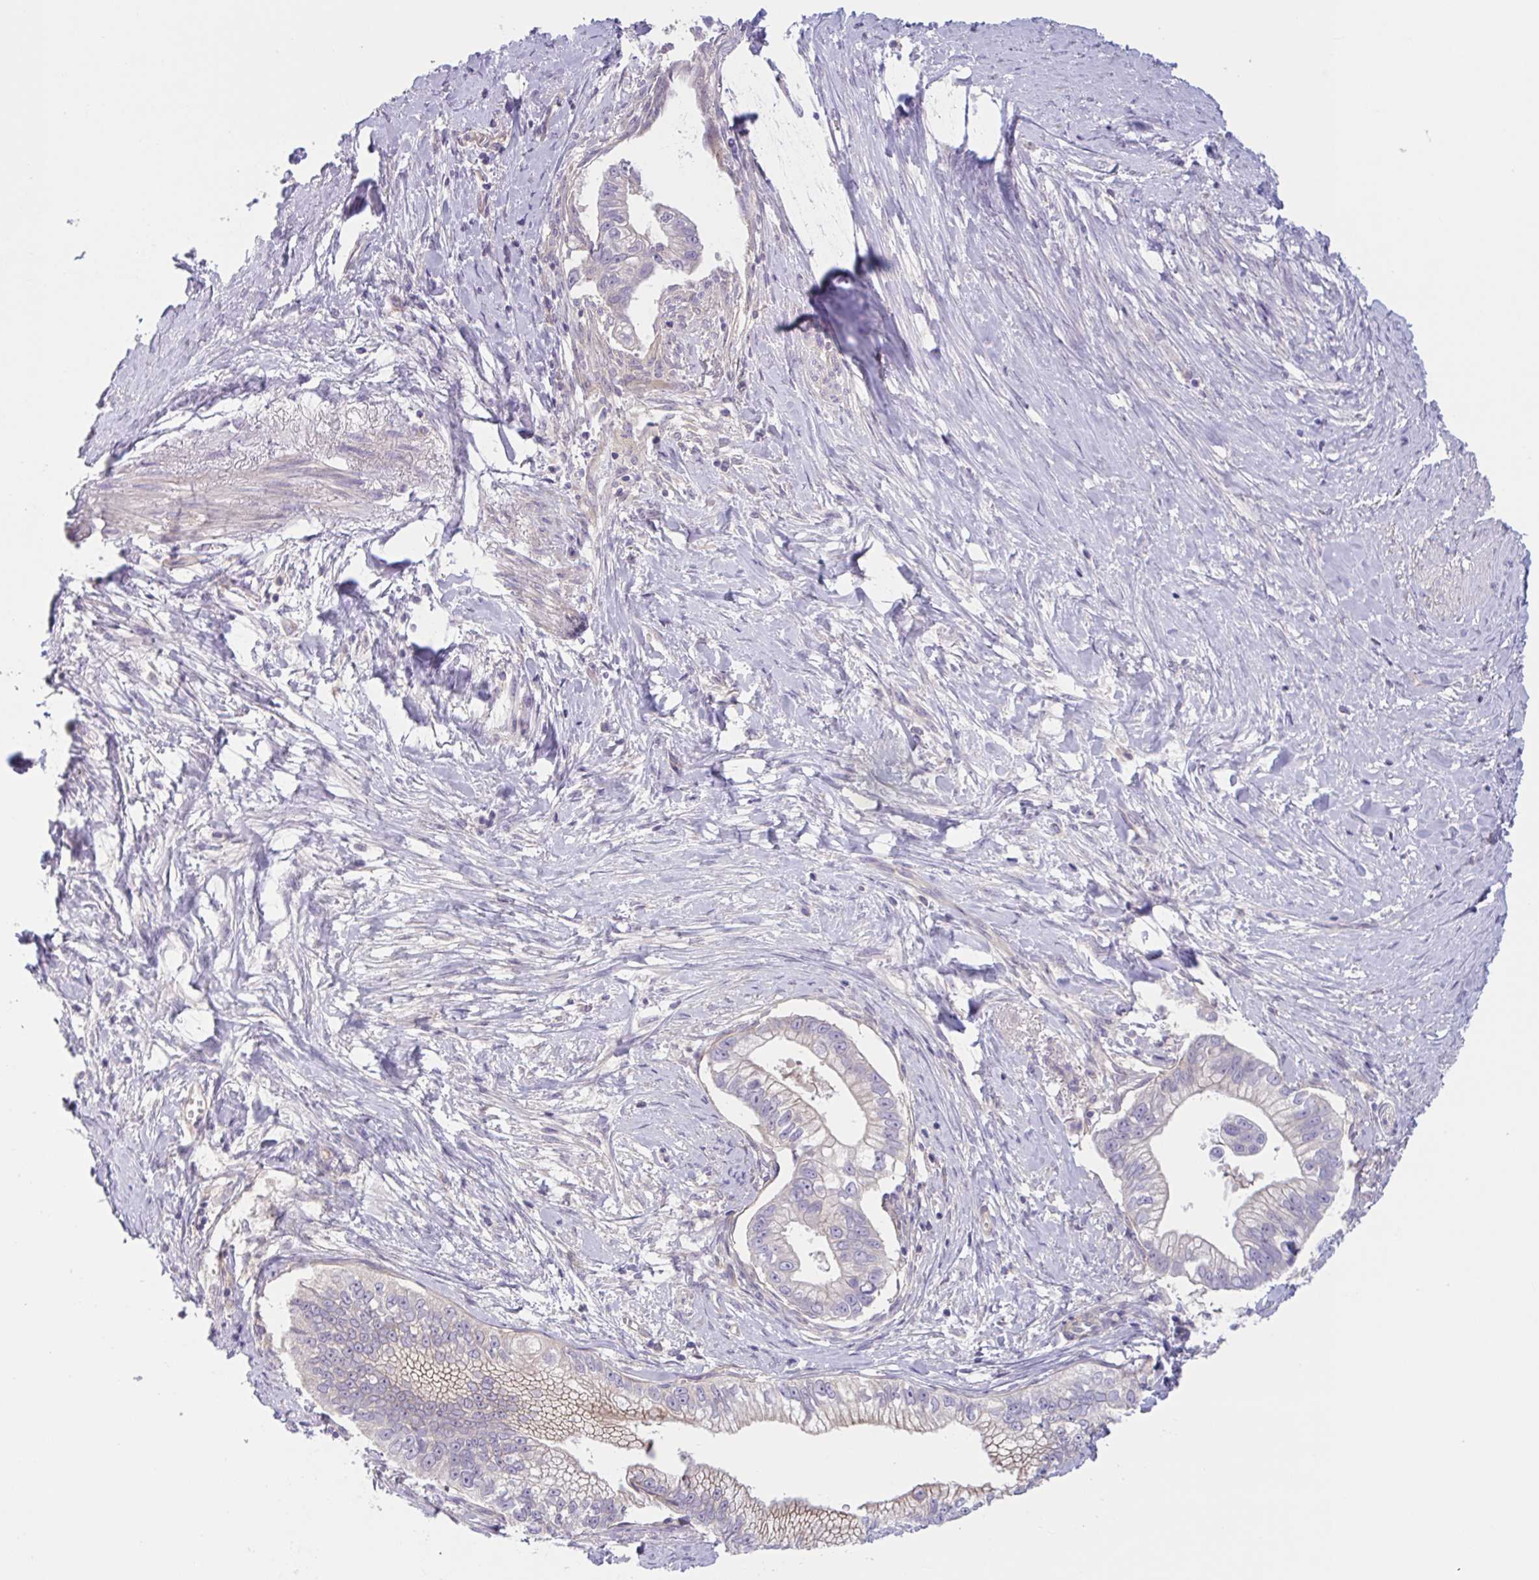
{"staining": {"intensity": "weak", "quantity": "25%-75%", "location": "cytoplasmic/membranous"}, "tissue": "pancreatic cancer", "cell_type": "Tumor cells", "image_type": "cancer", "snomed": [{"axis": "morphology", "description": "Adenocarcinoma, NOS"}, {"axis": "topography", "description": "Pancreas"}], "caption": "Immunohistochemistry histopathology image of neoplastic tissue: pancreatic adenocarcinoma stained using immunohistochemistry displays low levels of weak protein expression localized specifically in the cytoplasmic/membranous of tumor cells, appearing as a cytoplasmic/membranous brown color.", "gene": "TTC7B", "patient": {"sex": "male", "age": 70}}